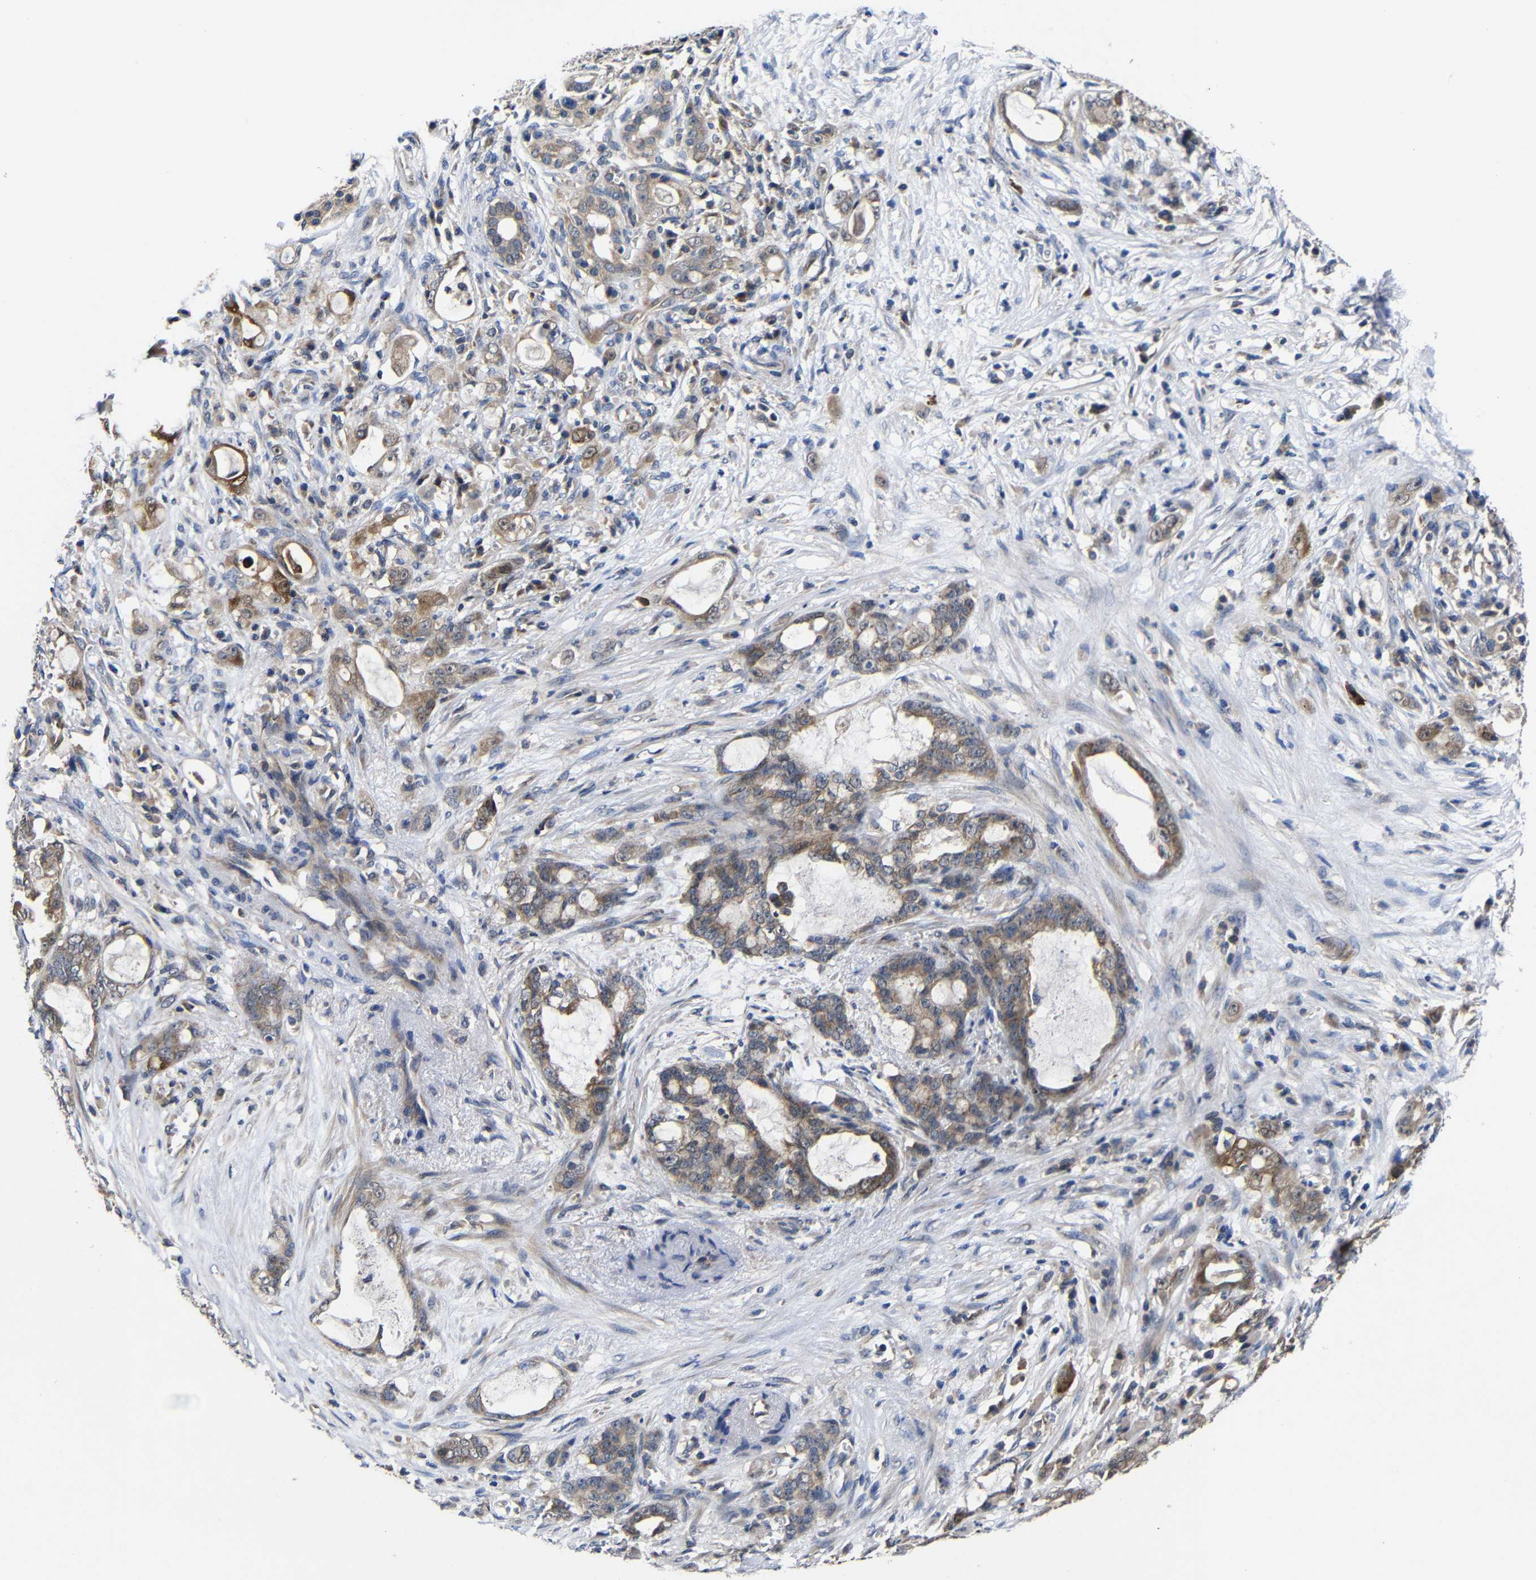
{"staining": {"intensity": "moderate", "quantity": ">75%", "location": "cytoplasmic/membranous"}, "tissue": "pancreatic cancer", "cell_type": "Tumor cells", "image_type": "cancer", "snomed": [{"axis": "morphology", "description": "Adenocarcinoma, NOS"}, {"axis": "topography", "description": "Pancreas"}], "caption": "Human pancreatic adenocarcinoma stained with a protein marker reveals moderate staining in tumor cells.", "gene": "LPAR5", "patient": {"sex": "female", "age": 73}}